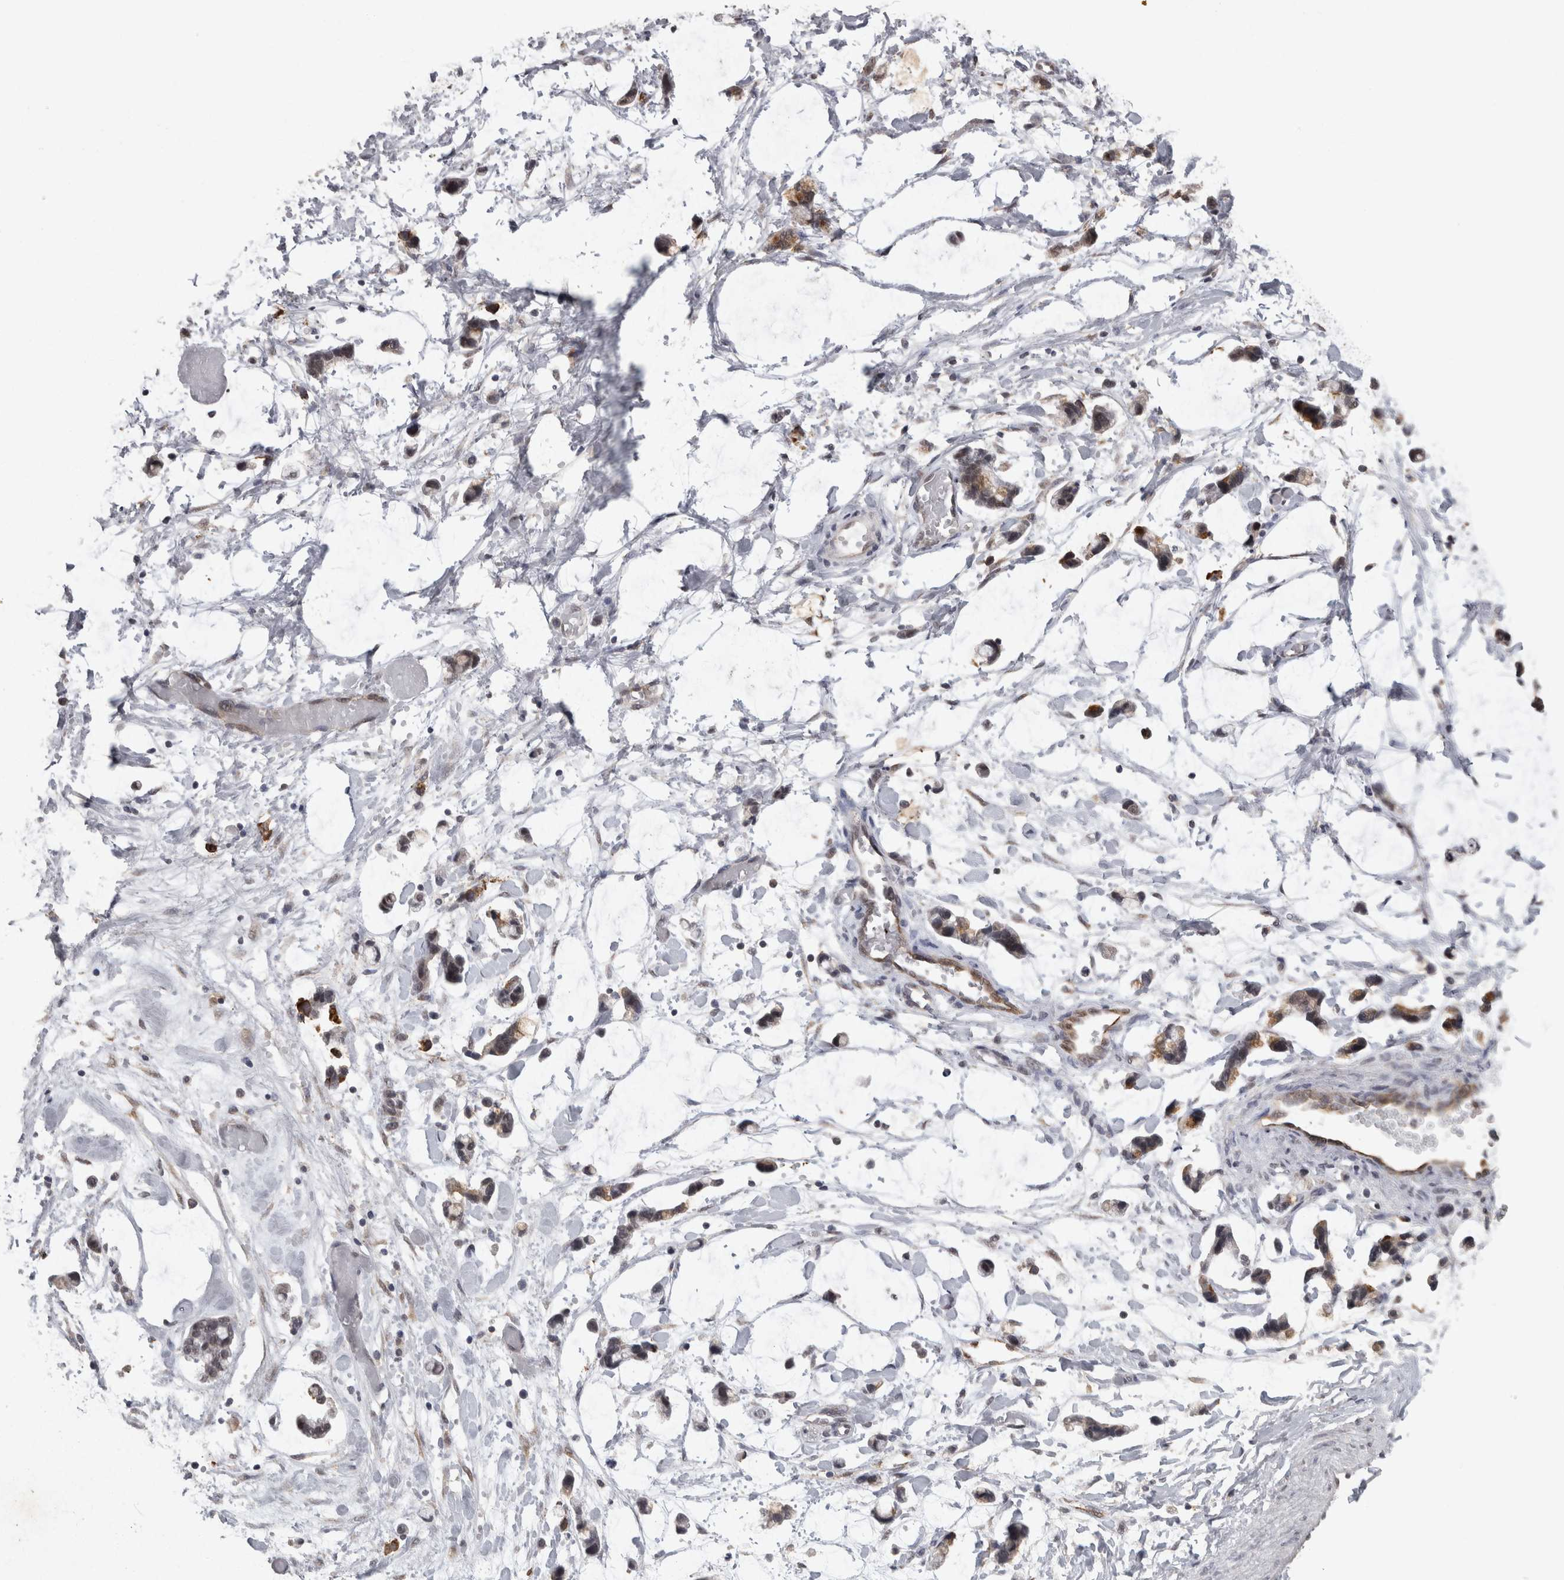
{"staining": {"intensity": "negative", "quantity": "none", "location": "none"}, "tissue": "adipose tissue", "cell_type": "Adipocytes", "image_type": "normal", "snomed": [{"axis": "morphology", "description": "Normal tissue, NOS"}, {"axis": "morphology", "description": "Adenocarcinoma, NOS"}, {"axis": "topography", "description": "Colon"}, {"axis": "topography", "description": "Peripheral nerve tissue"}], "caption": "Immunohistochemistry (IHC) photomicrograph of unremarkable adipose tissue stained for a protein (brown), which demonstrates no expression in adipocytes.", "gene": "MEP1A", "patient": {"sex": "male", "age": 14}}